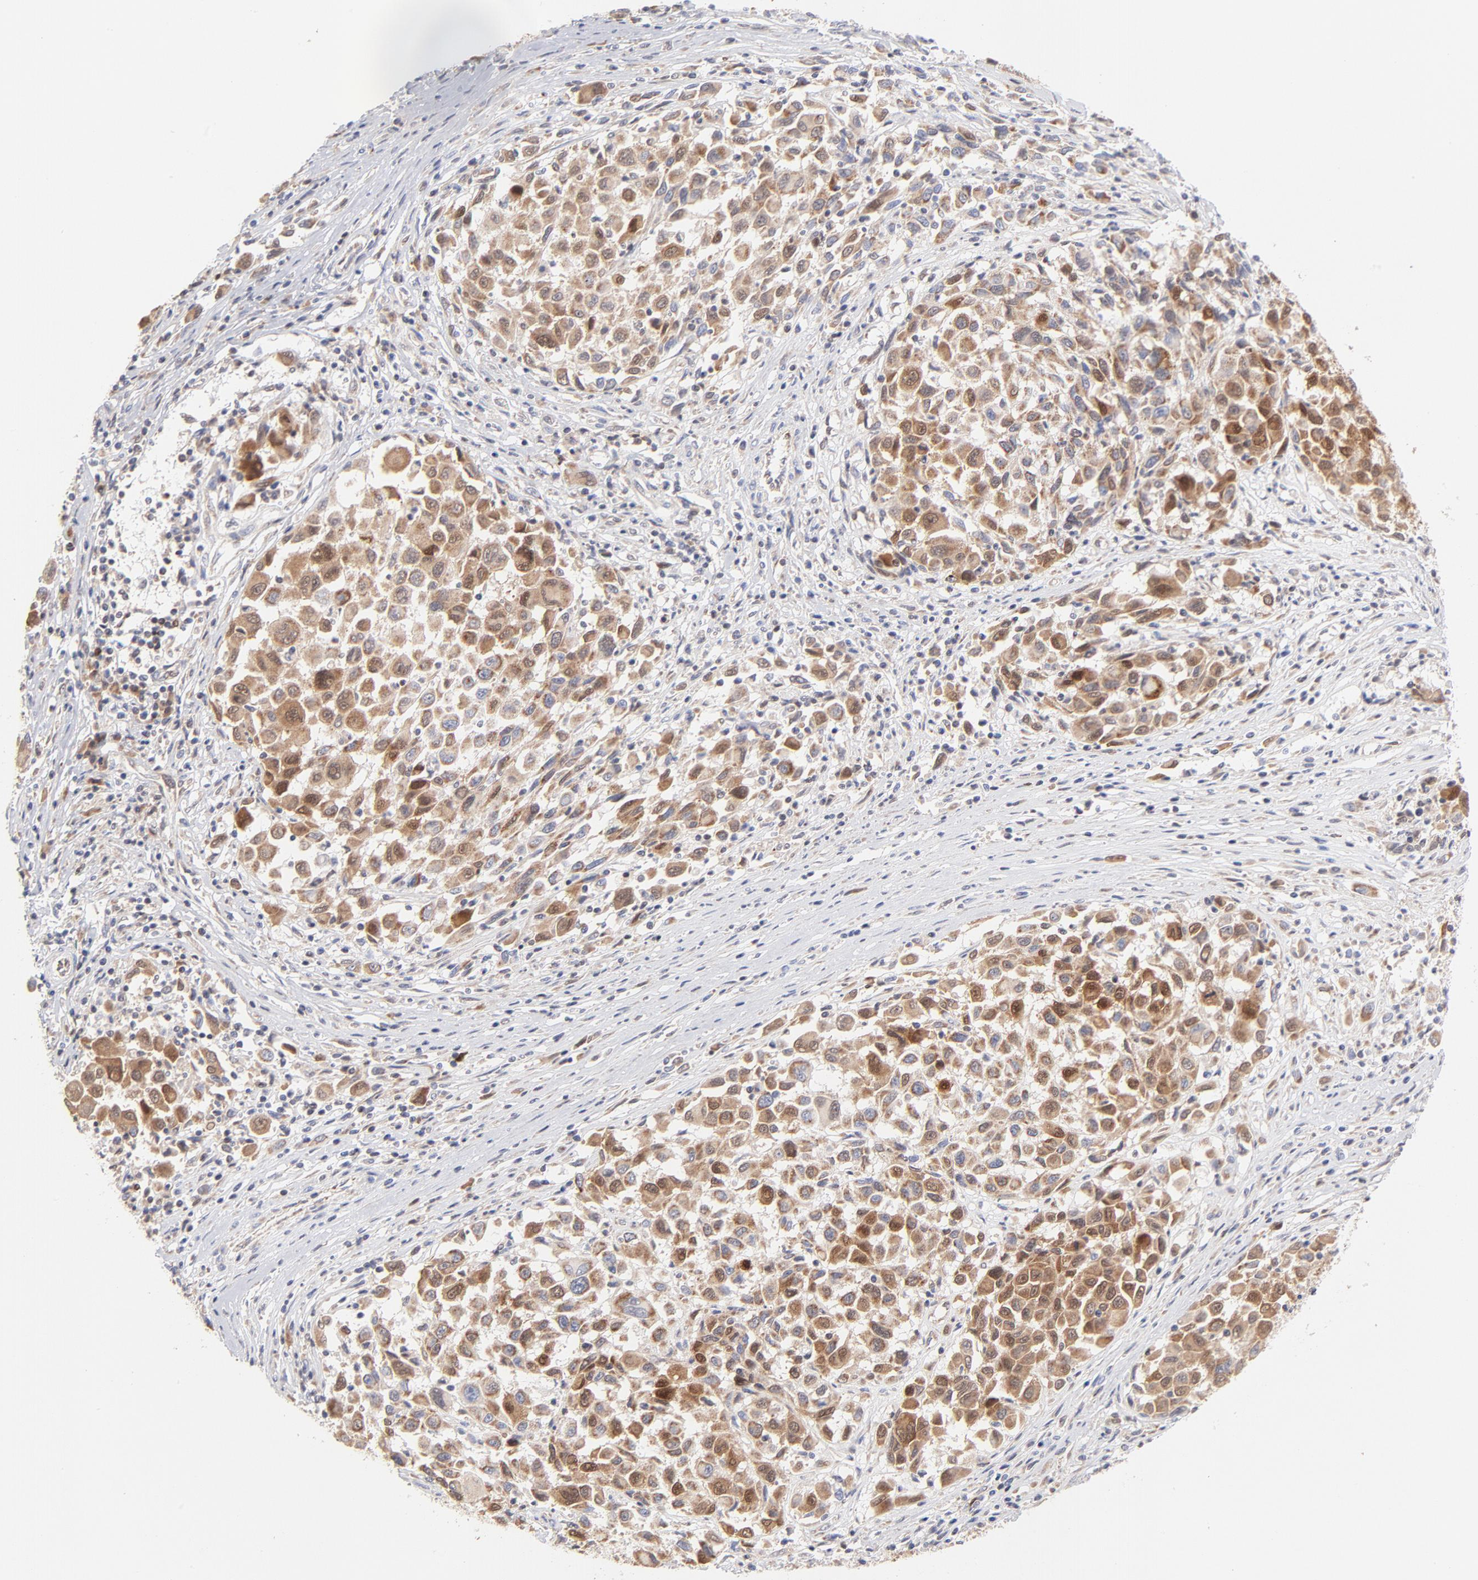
{"staining": {"intensity": "moderate", "quantity": ">75%", "location": "cytoplasmic/membranous"}, "tissue": "melanoma", "cell_type": "Tumor cells", "image_type": "cancer", "snomed": [{"axis": "morphology", "description": "Malignant melanoma, Metastatic site"}, {"axis": "topography", "description": "Lymph node"}], "caption": "Immunohistochemistry image of malignant melanoma (metastatic site) stained for a protein (brown), which exhibits medium levels of moderate cytoplasmic/membranous positivity in about >75% of tumor cells.", "gene": "TIMM8A", "patient": {"sex": "male", "age": 61}}